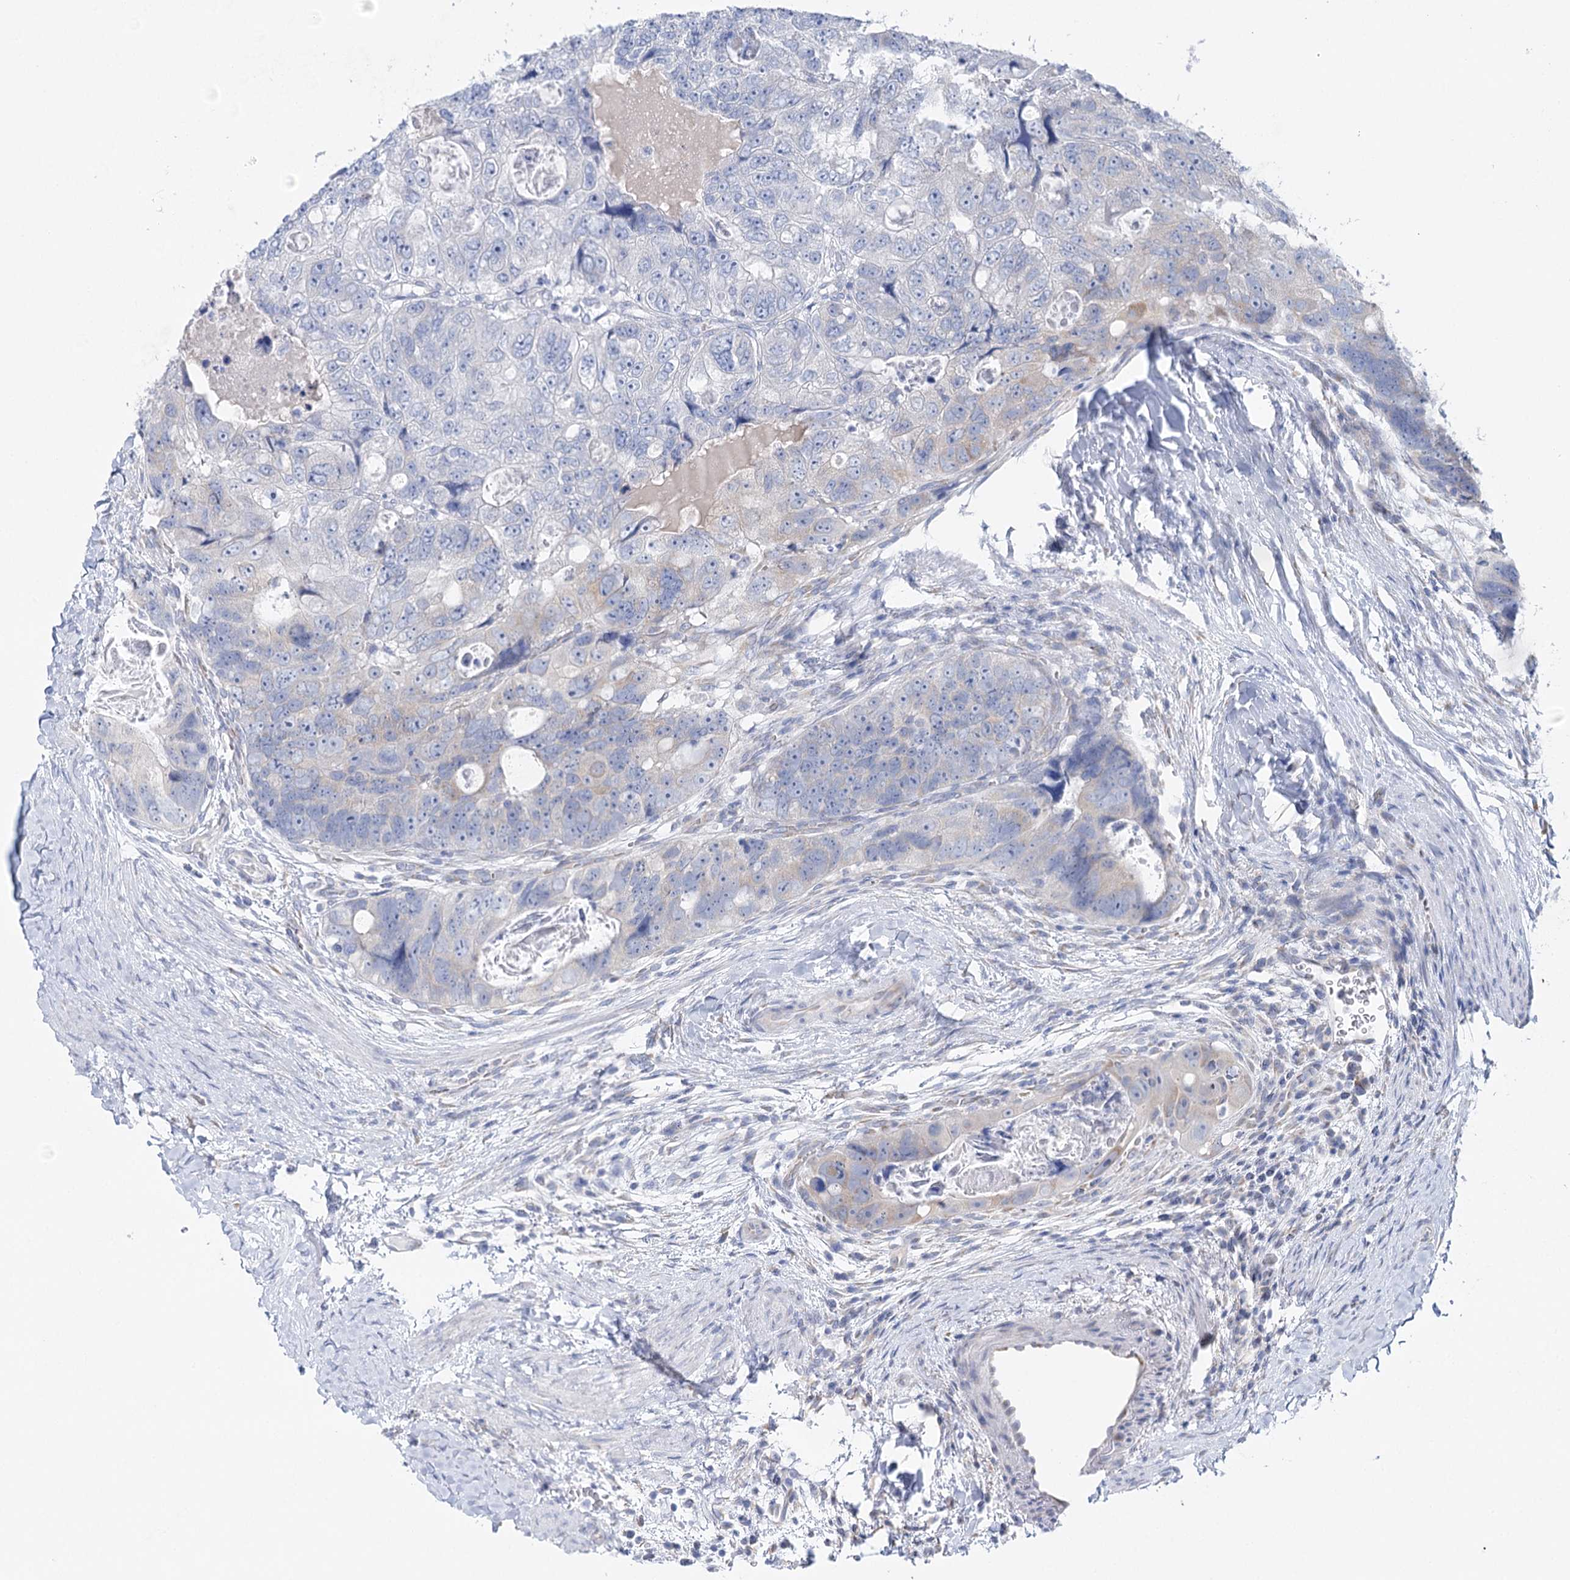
{"staining": {"intensity": "negative", "quantity": "none", "location": "none"}, "tissue": "colorectal cancer", "cell_type": "Tumor cells", "image_type": "cancer", "snomed": [{"axis": "morphology", "description": "Adenocarcinoma, NOS"}, {"axis": "topography", "description": "Rectum"}], "caption": "Micrograph shows no protein positivity in tumor cells of colorectal cancer (adenocarcinoma) tissue.", "gene": "CSN3", "patient": {"sex": "male", "age": 59}}